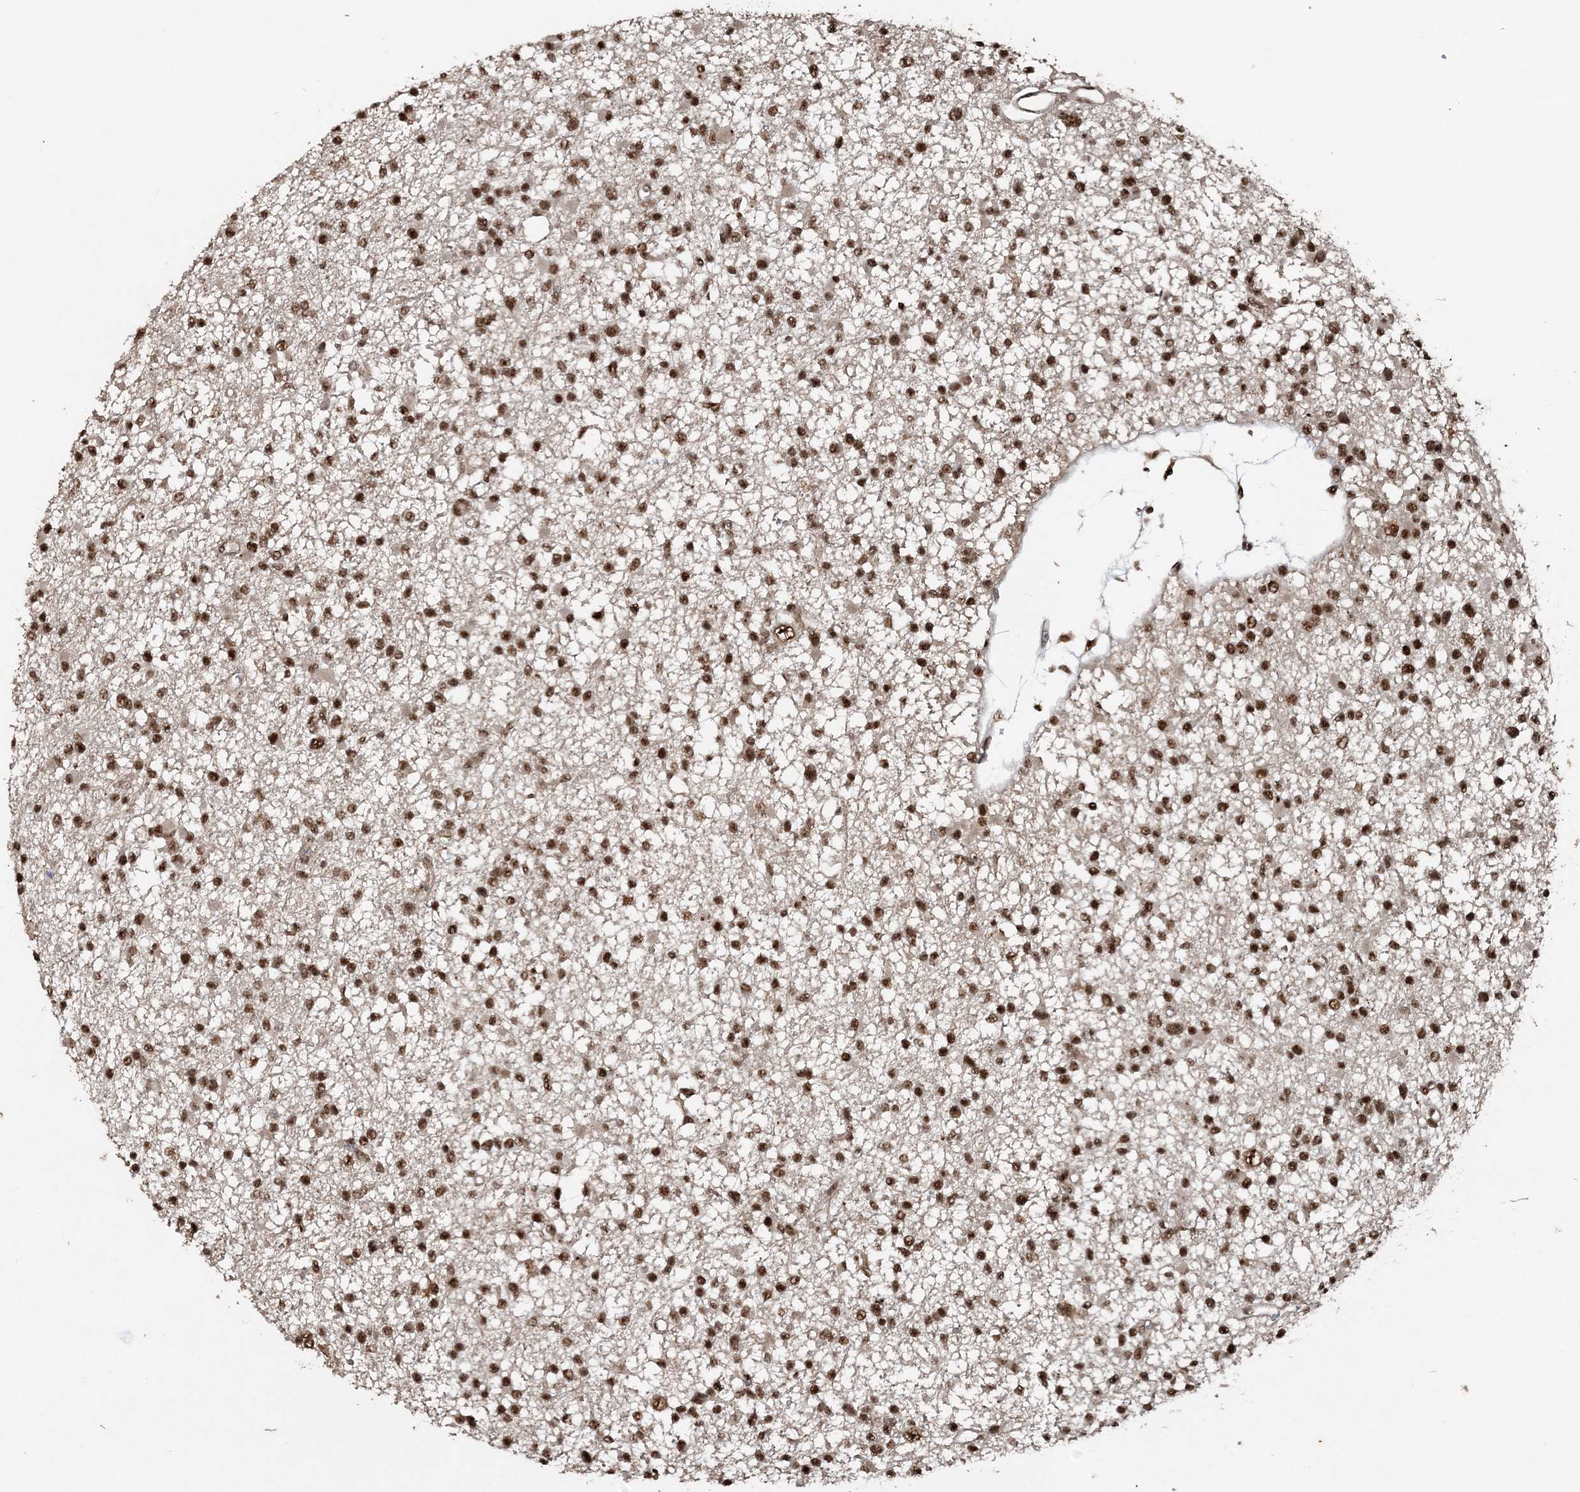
{"staining": {"intensity": "strong", "quantity": ">75%", "location": "nuclear"}, "tissue": "glioma", "cell_type": "Tumor cells", "image_type": "cancer", "snomed": [{"axis": "morphology", "description": "Glioma, malignant, Low grade"}, {"axis": "topography", "description": "Brain"}], "caption": "The immunohistochemical stain shows strong nuclear expression in tumor cells of glioma tissue. (DAB IHC, brown staining for protein, blue staining for nuclei).", "gene": "EXOSC8", "patient": {"sex": "female", "age": 22}}